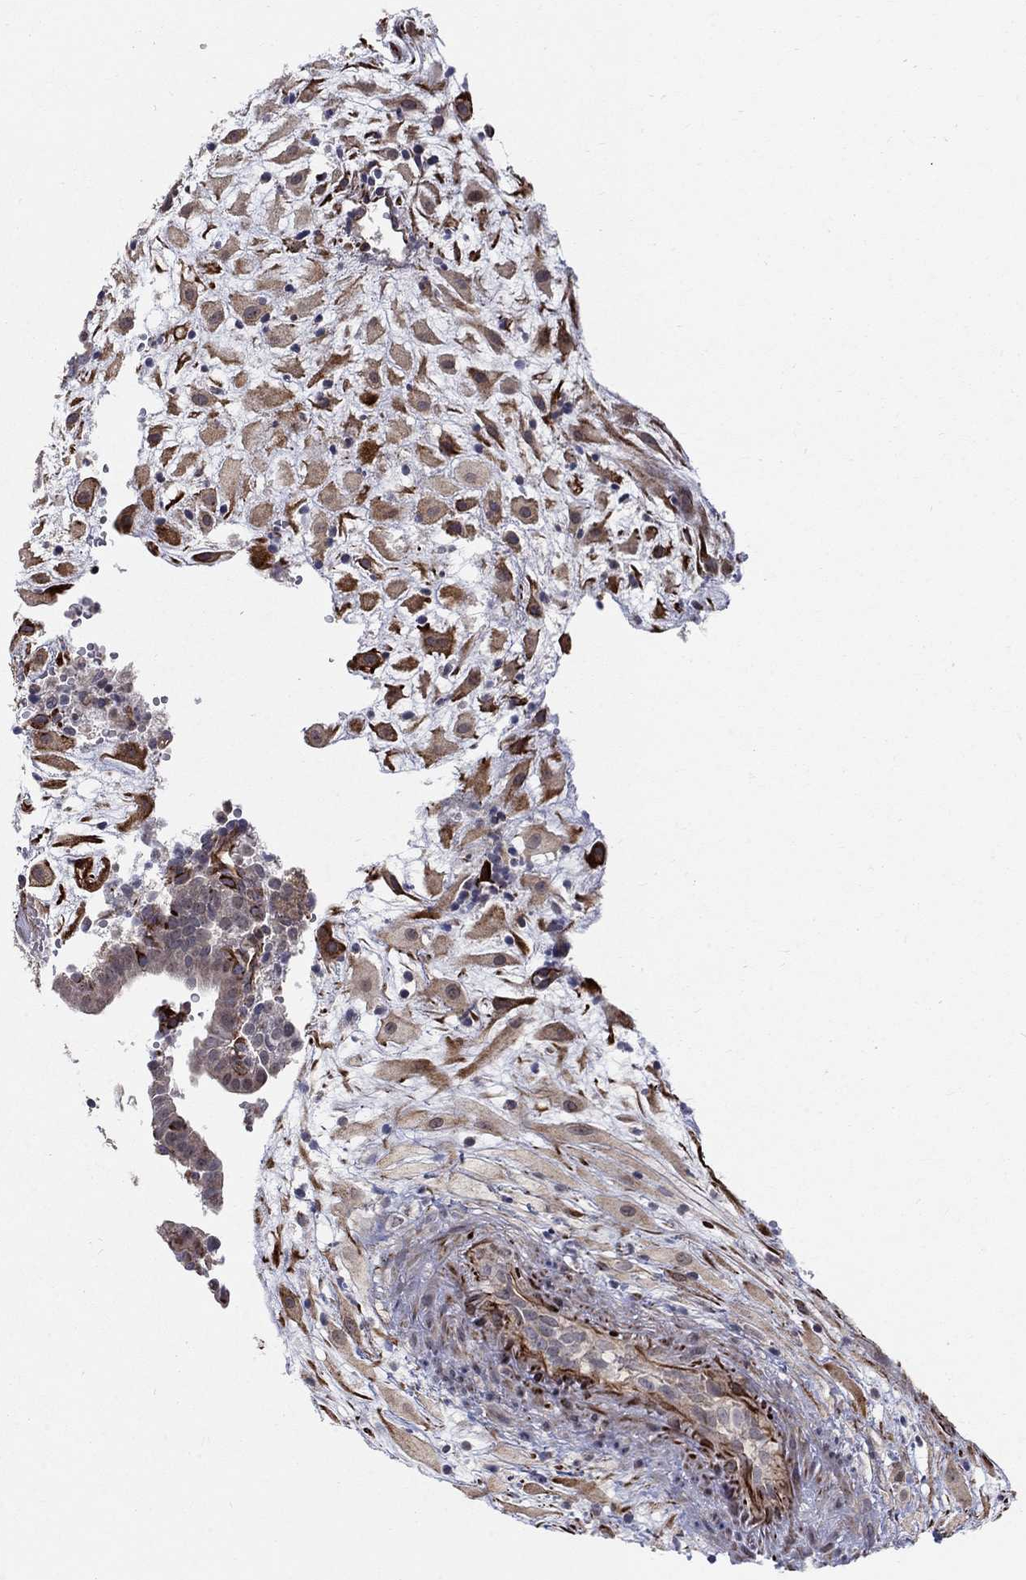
{"staining": {"intensity": "moderate", "quantity": ">75%", "location": "cytoplasmic/membranous"}, "tissue": "placenta", "cell_type": "Decidual cells", "image_type": "normal", "snomed": [{"axis": "morphology", "description": "Normal tissue, NOS"}, {"axis": "topography", "description": "Placenta"}], "caption": "The image shows staining of benign placenta, revealing moderate cytoplasmic/membranous protein positivity (brown color) within decidual cells. (Brightfield microscopy of DAB IHC at high magnification).", "gene": "MSRA", "patient": {"sex": "female", "age": 24}}